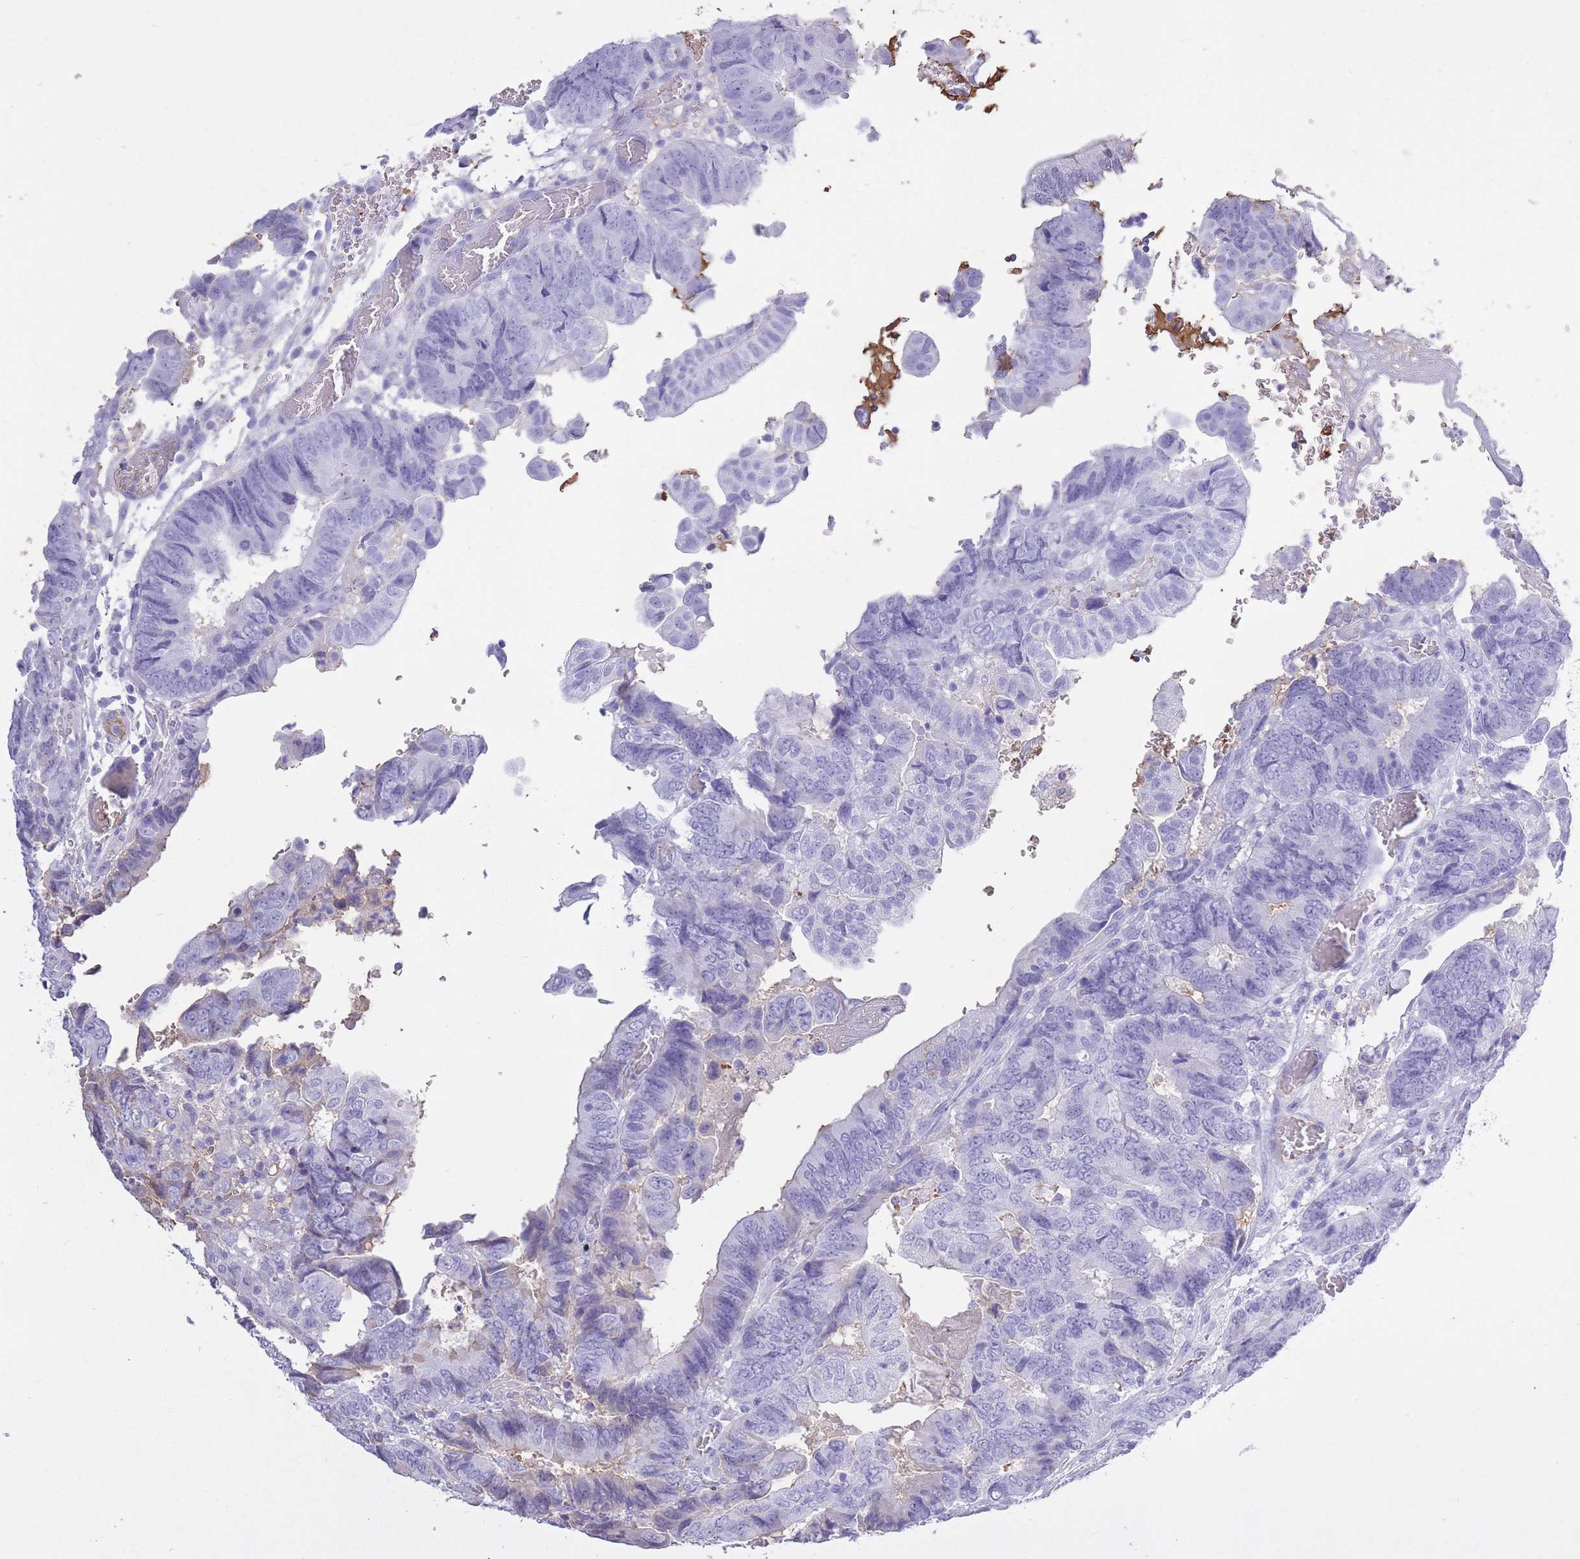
{"staining": {"intensity": "moderate", "quantity": "<25%", "location": "cytoplasmic/membranous"}, "tissue": "colorectal cancer", "cell_type": "Tumor cells", "image_type": "cancer", "snomed": [{"axis": "morphology", "description": "Adenocarcinoma, NOS"}, {"axis": "topography", "description": "Colon"}], "caption": "Human colorectal adenocarcinoma stained for a protein (brown) exhibits moderate cytoplasmic/membranous positive positivity in approximately <25% of tumor cells.", "gene": "AP3S2", "patient": {"sex": "male", "age": 85}}